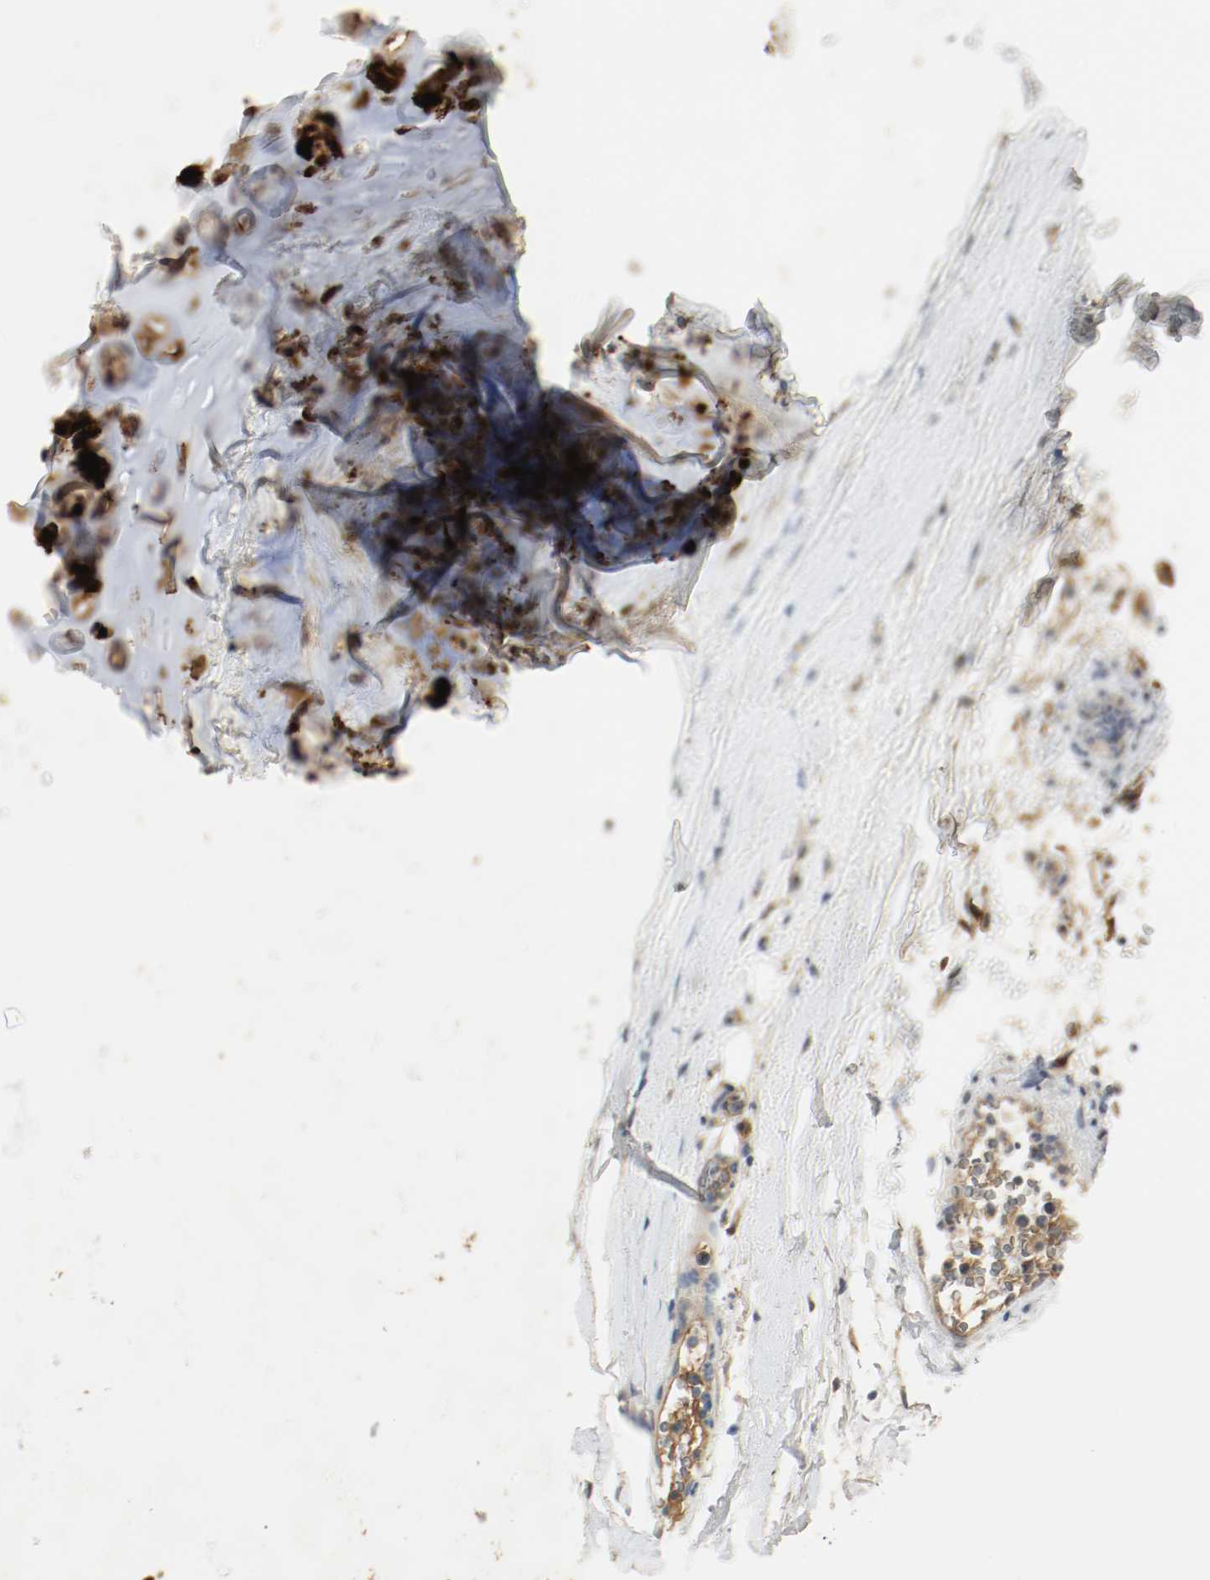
{"staining": {"intensity": "weak", "quantity": ">75%", "location": "cytoplasmic/membranous"}, "tissue": "adipose tissue", "cell_type": "Adipocytes", "image_type": "normal", "snomed": [{"axis": "morphology", "description": "Normal tissue, NOS"}, {"axis": "topography", "description": "Cartilage tissue"}, {"axis": "topography", "description": "Bronchus"}], "caption": "Weak cytoplasmic/membranous positivity is identified in about >75% of adipocytes in normal adipose tissue. The staining was performed using DAB to visualize the protein expression in brown, while the nuclei were stained in blue with hematoxylin (Magnification: 20x).", "gene": "MELTF", "patient": {"sex": "female", "age": 73}}